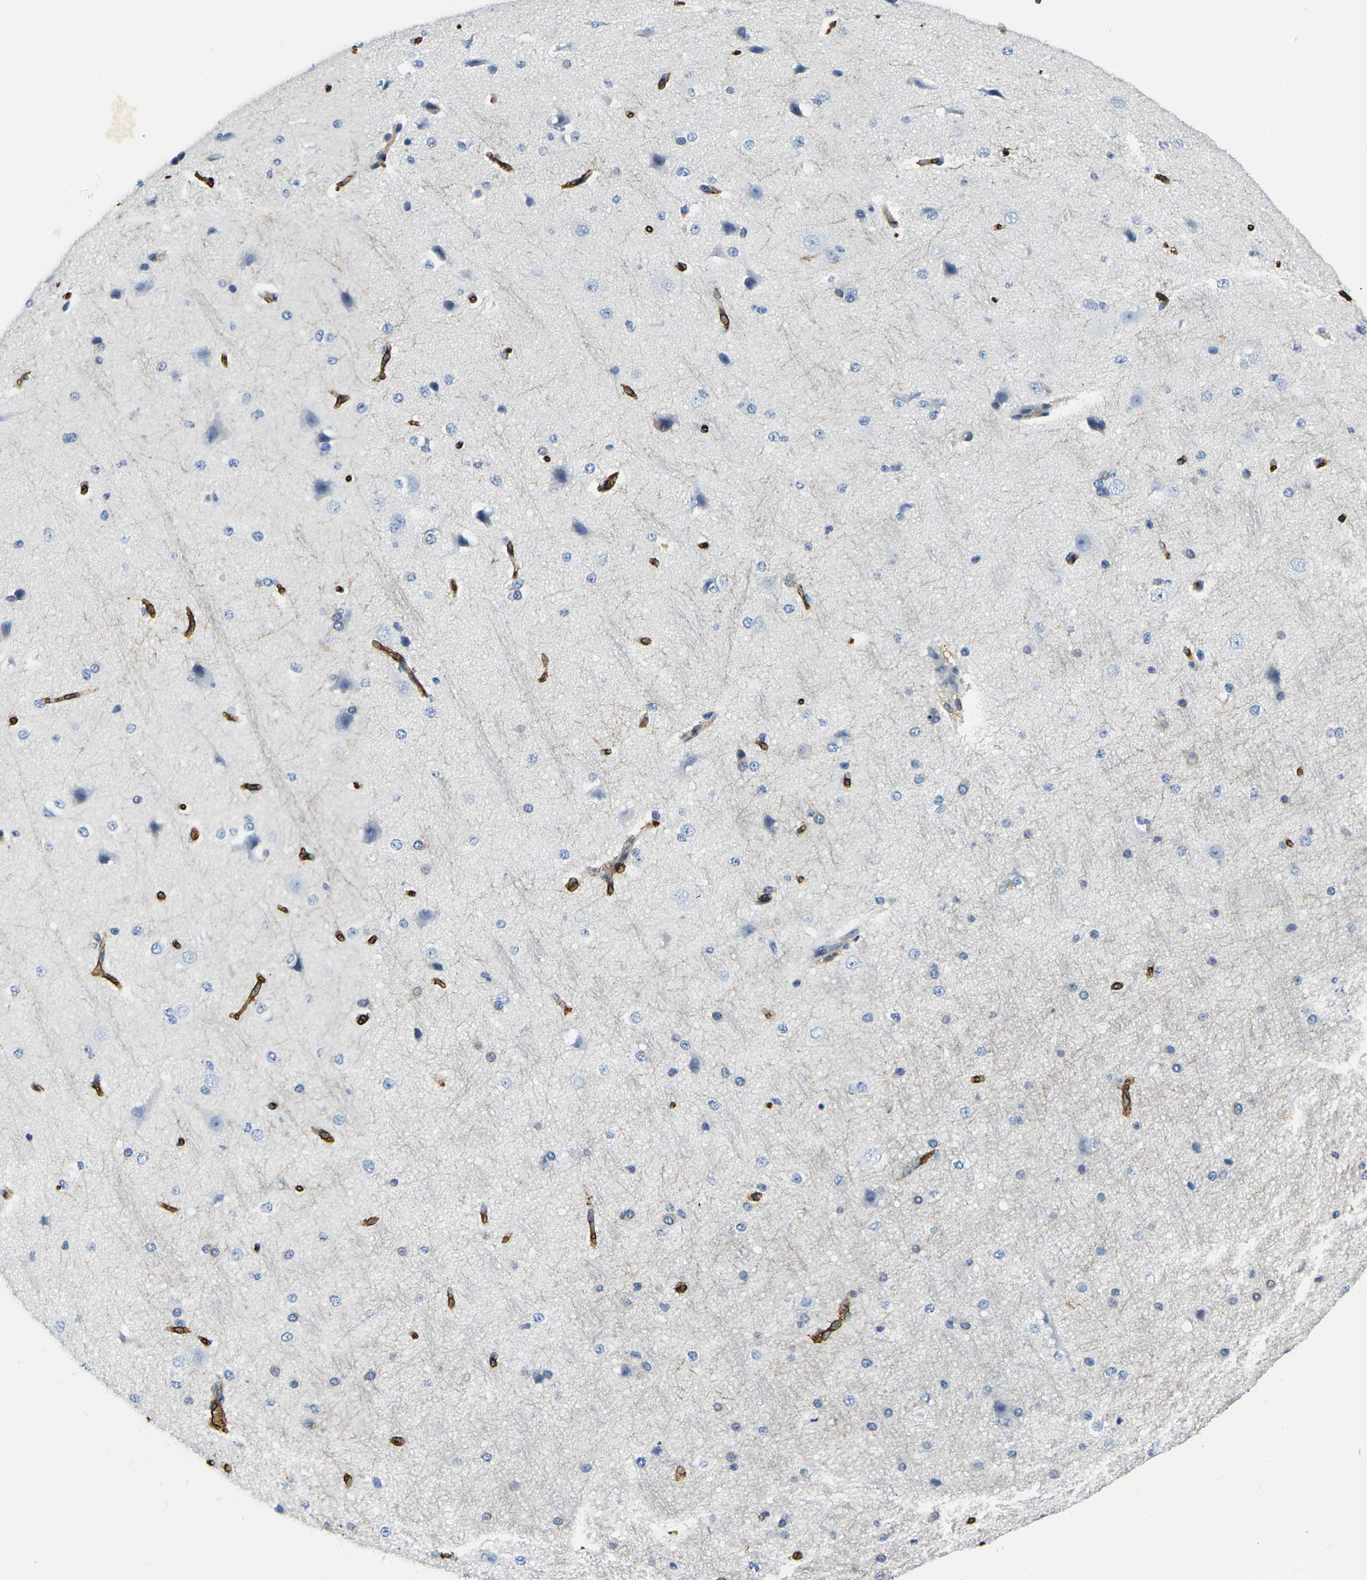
{"staining": {"intensity": "strong", "quantity": ">75%", "location": "cytoplasmic/membranous"}, "tissue": "cerebral cortex", "cell_type": "Endothelial cells", "image_type": "normal", "snomed": [{"axis": "morphology", "description": "Normal tissue, NOS"}, {"axis": "morphology", "description": "Developmental malformation"}, {"axis": "topography", "description": "Cerebral cortex"}], "caption": "IHC photomicrograph of benign cerebral cortex stained for a protein (brown), which exhibits high levels of strong cytoplasmic/membranous staining in approximately >75% of endothelial cells.", "gene": "TRAF6", "patient": {"sex": "female", "age": 30}}